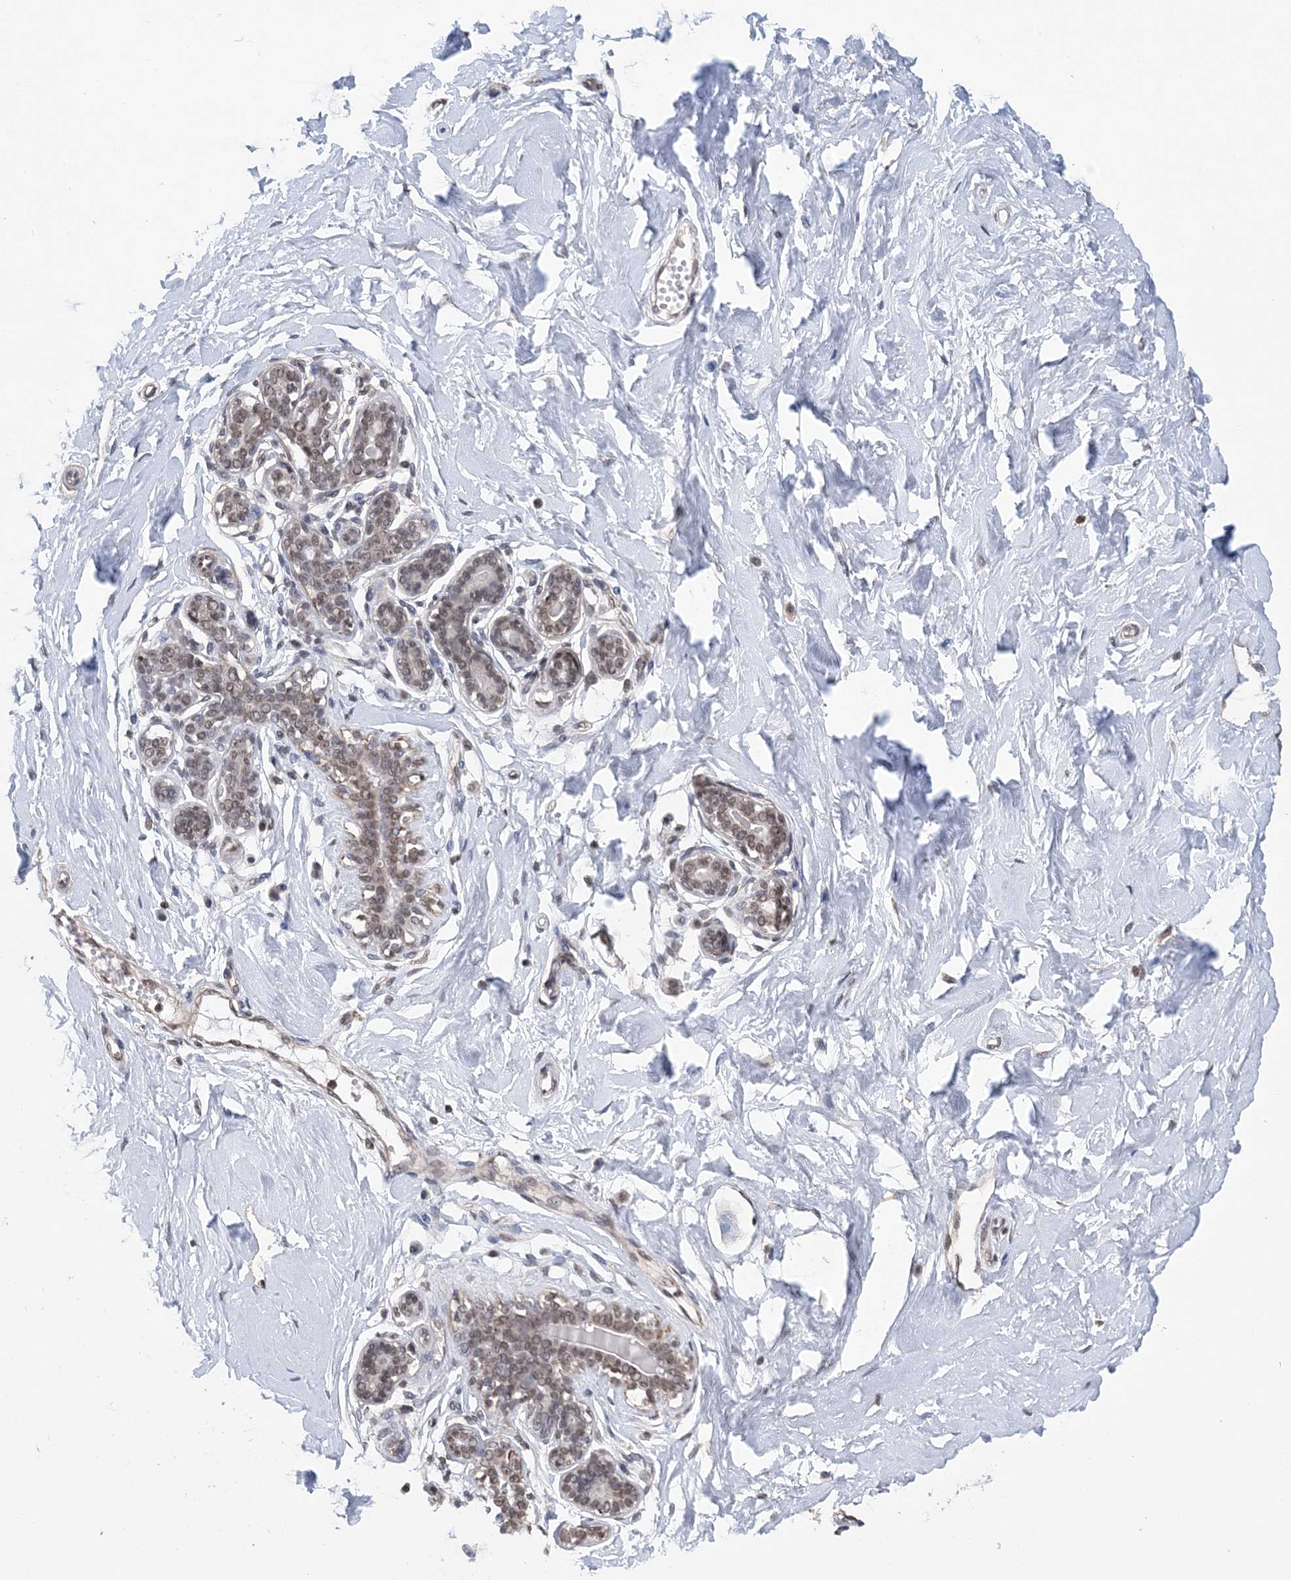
{"staining": {"intensity": "negative", "quantity": "none", "location": "none"}, "tissue": "breast", "cell_type": "Adipocytes", "image_type": "normal", "snomed": [{"axis": "morphology", "description": "Normal tissue, NOS"}, {"axis": "morphology", "description": "Adenoma, NOS"}, {"axis": "topography", "description": "Breast"}], "caption": "The immunohistochemistry (IHC) image has no significant expression in adipocytes of breast.", "gene": "CCDC152", "patient": {"sex": "female", "age": 23}}